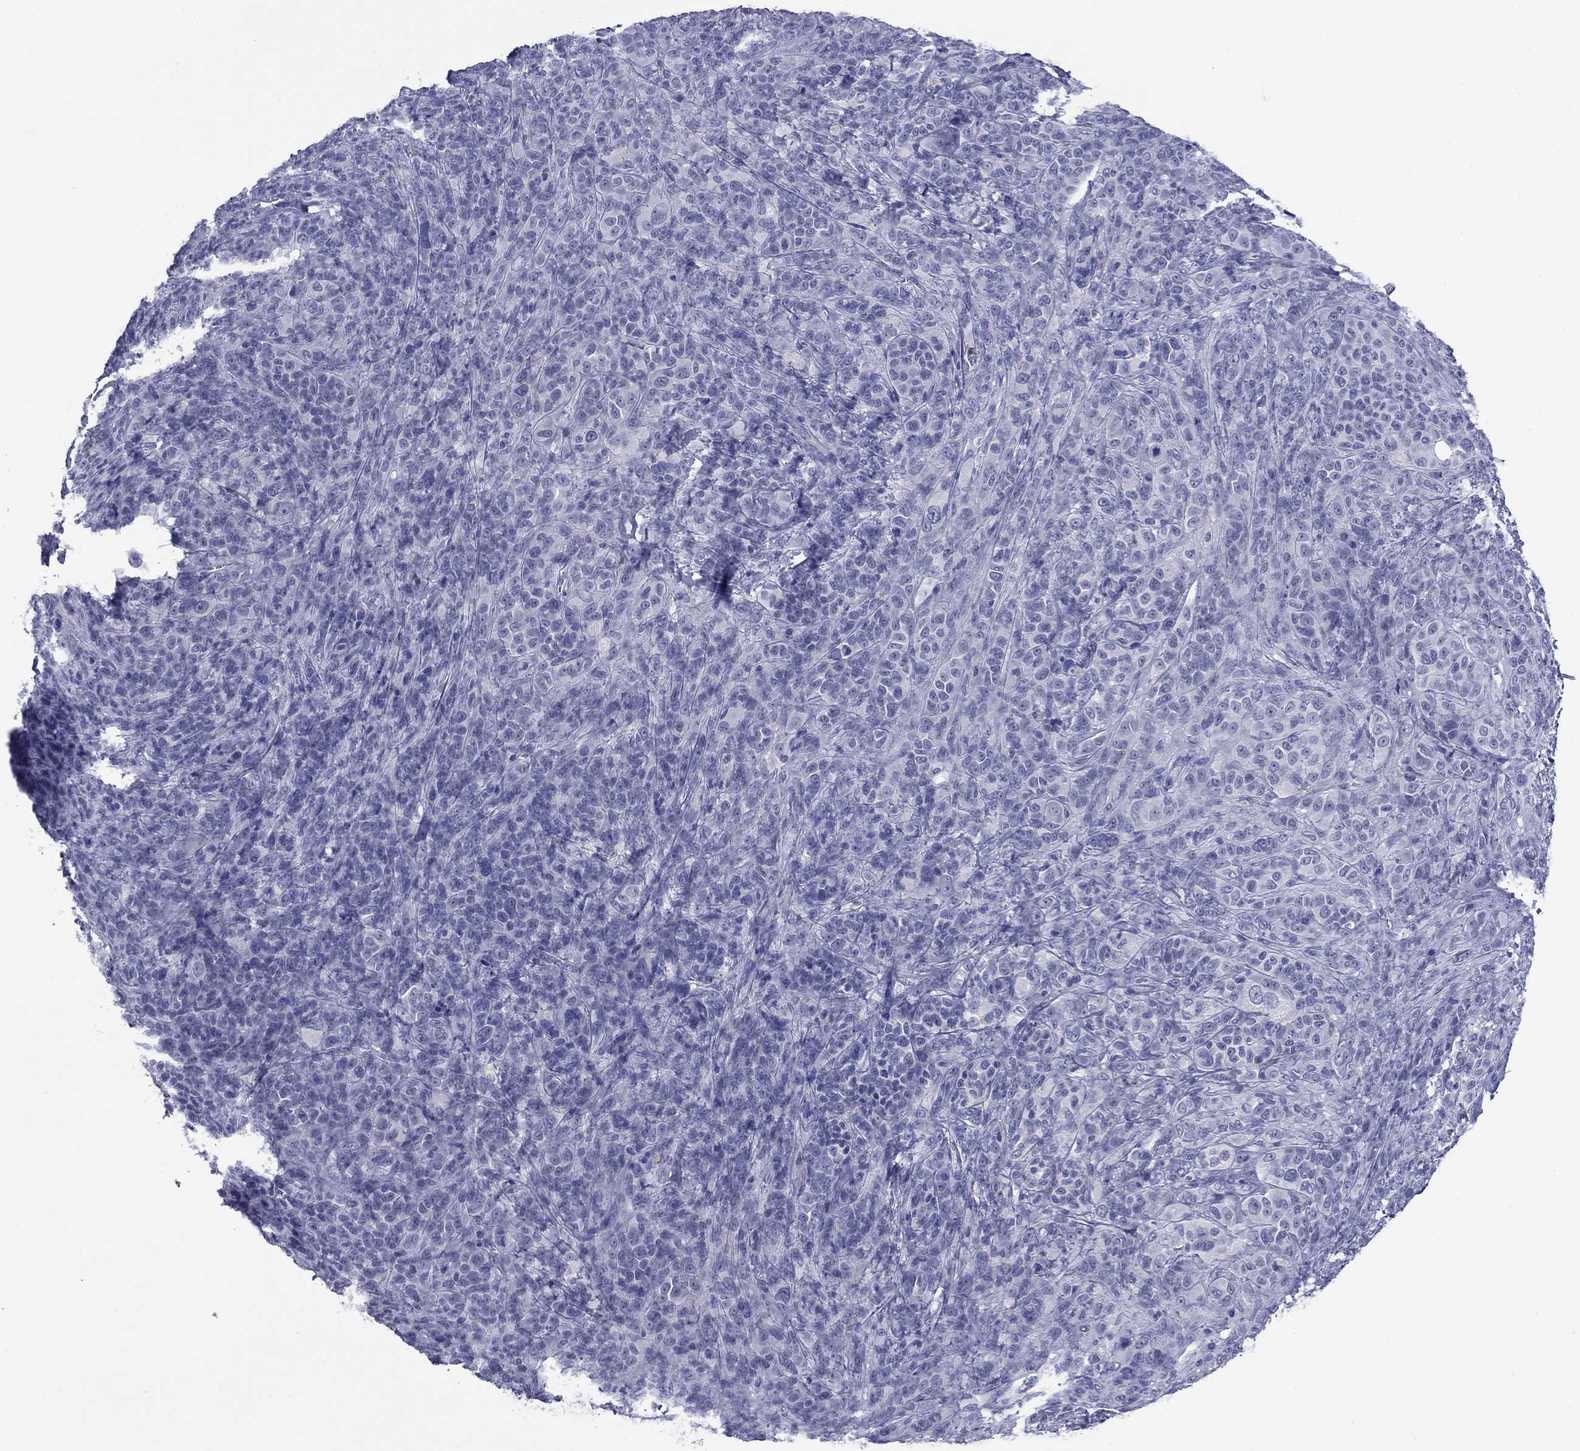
{"staining": {"intensity": "negative", "quantity": "none", "location": "none"}, "tissue": "melanoma", "cell_type": "Tumor cells", "image_type": "cancer", "snomed": [{"axis": "morphology", "description": "Malignant melanoma, NOS"}, {"axis": "topography", "description": "Skin"}], "caption": "The histopathology image reveals no staining of tumor cells in malignant melanoma.", "gene": "TCFL5", "patient": {"sex": "female", "age": 87}}